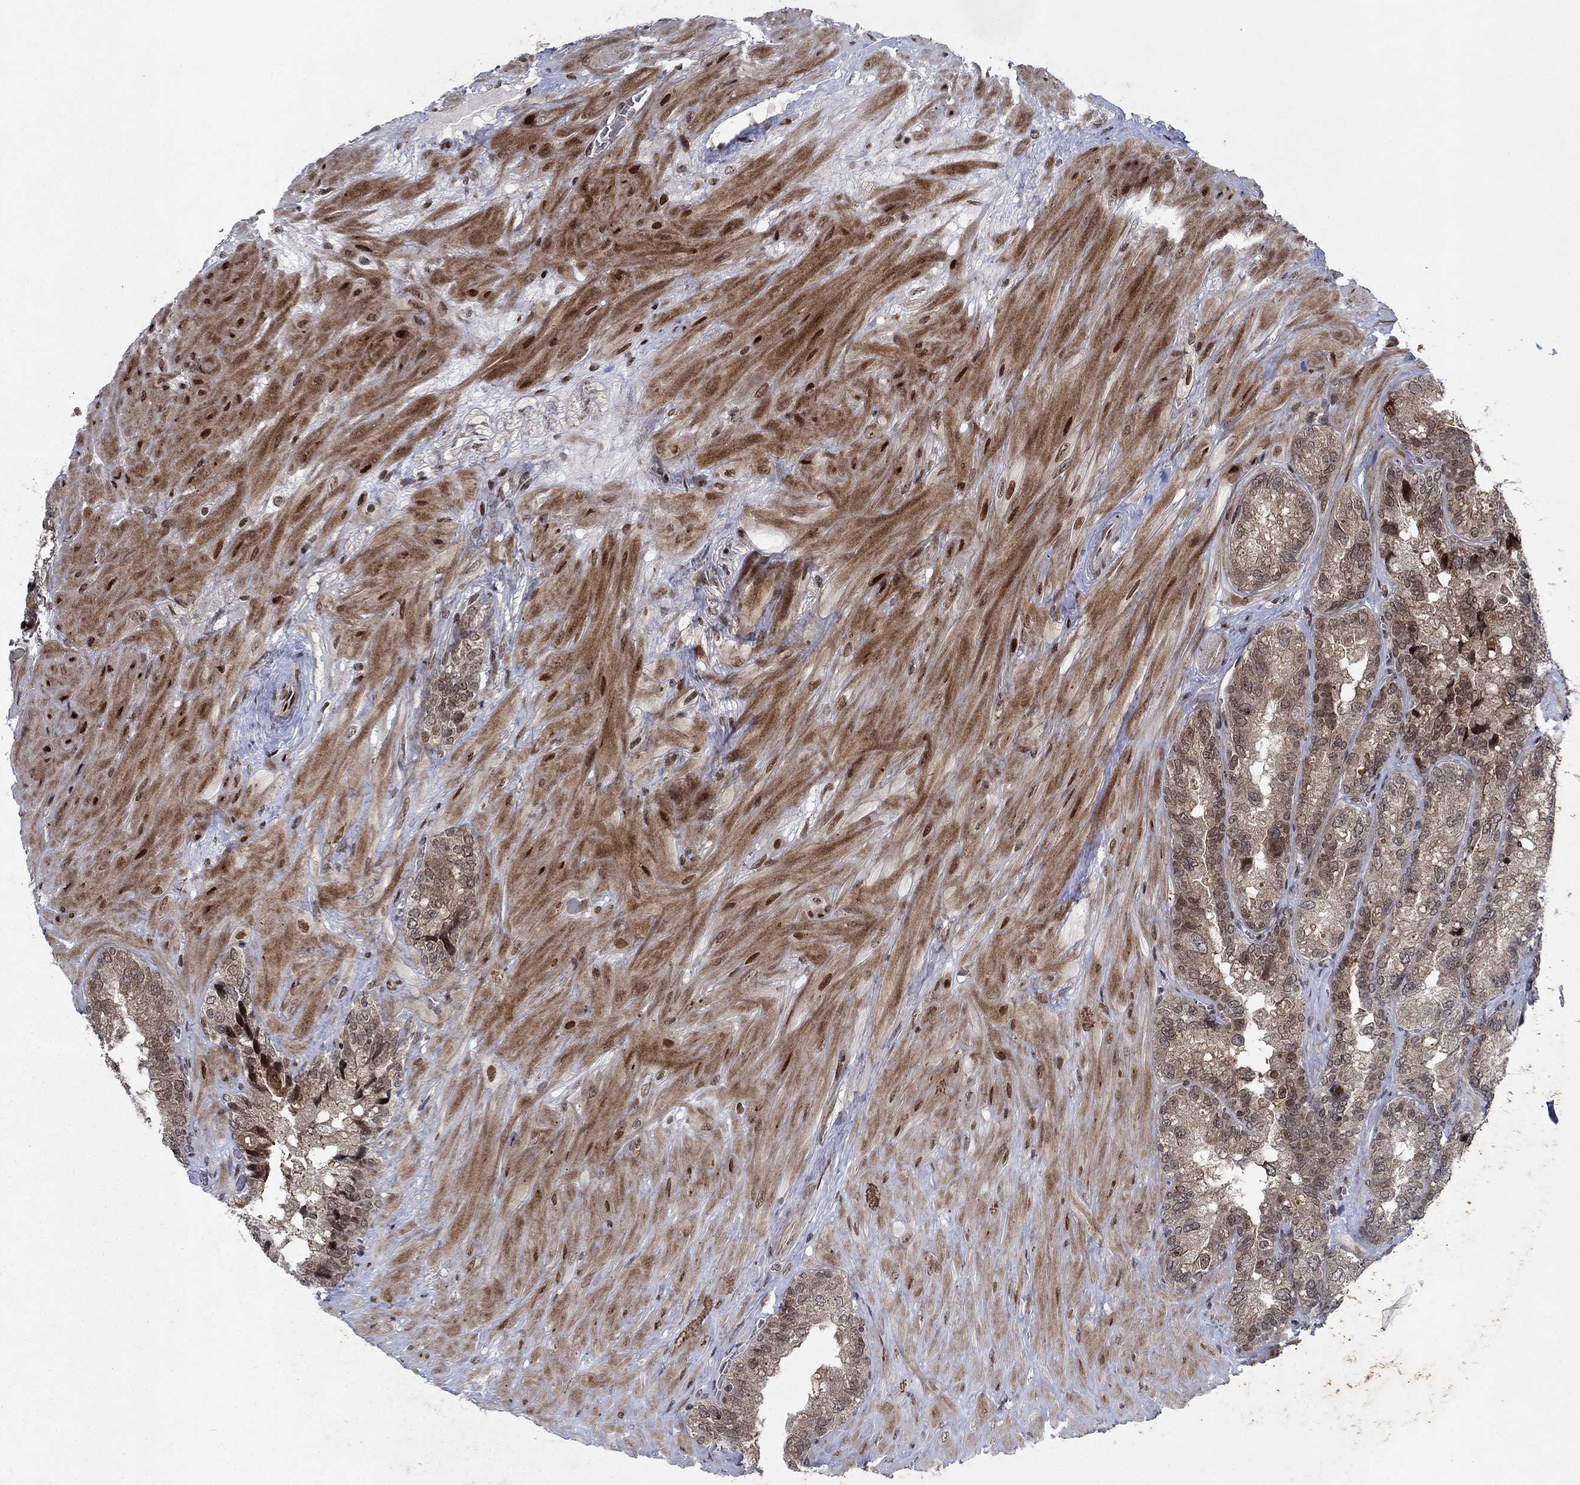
{"staining": {"intensity": "moderate", "quantity": "<25%", "location": "nuclear"}, "tissue": "prostate cancer", "cell_type": "Tumor cells", "image_type": "cancer", "snomed": [{"axis": "morphology", "description": "Adenocarcinoma, NOS"}, {"axis": "topography", "description": "Prostate and seminal vesicle, NOS"}], "caption": "Immunohistochemical staining of human prostate cancer (adenocarcinoma) displays moderate nuclear protein expression in approximately <25% of tumor cells.", "gene": "PRICKLE4", "patient": {"sex": "male", "age": 62}}